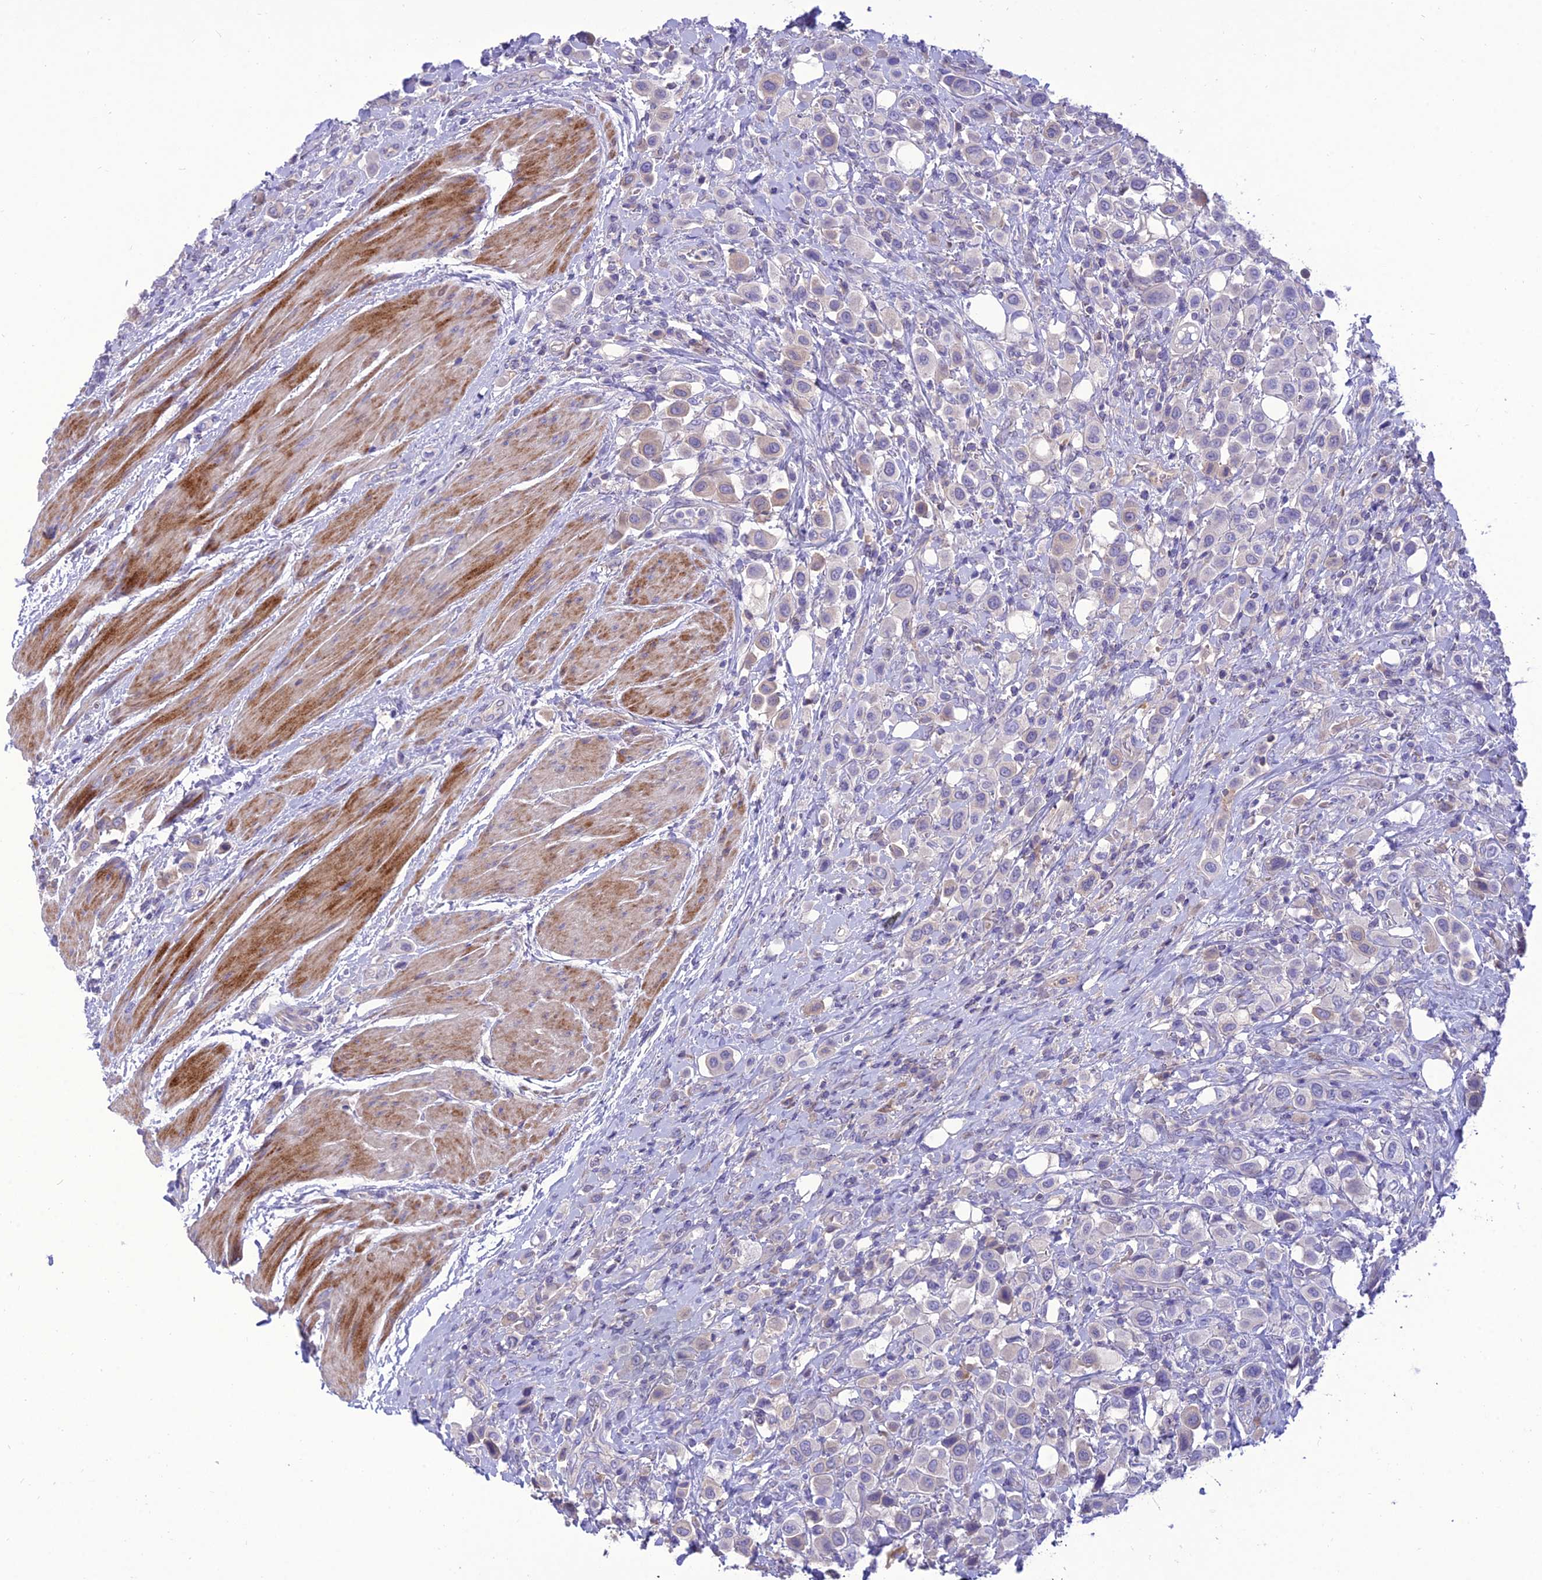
{"staining": {"intensity": "weak", "quantity": "<25%", "location": "cytoplasmic/membranous"}, "tissue": "urothelial cancer", "cell_type": "Tumor cells", "image_type": "cancer", "snomed": [{"axis": "morphology", "description": "Urothelial carcinoma, High grade"}, {"axis": "topography", "description": "Urinary bladder"}], "caption": "A high-resolution photomicrograph shows immunohistochemistry (IHC) staining of urothelial carcinoma (high-grade), which exhibits no significant staining in tumor cells. (DAB (3,3'-diaminobenzidine) IHC with hematoxylin counter stain).", "gene": "TEKT3", "patient": {"sex": "male", "age": 50}}